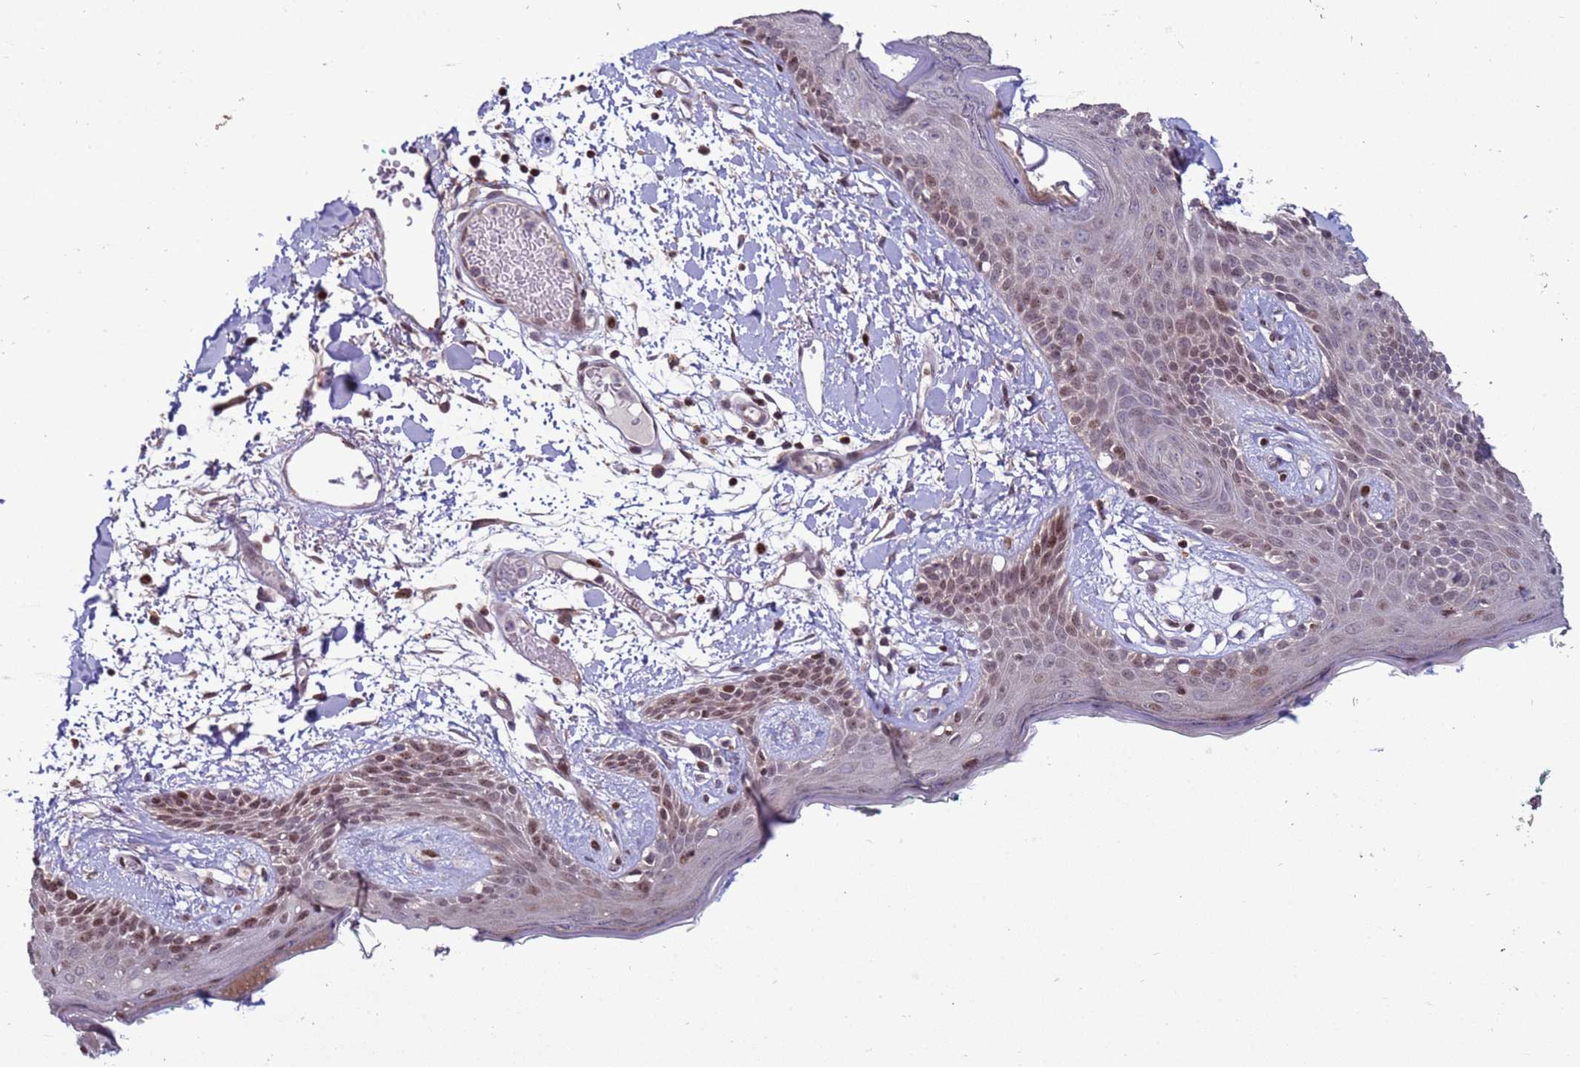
{"staining": {"intensity": "moderate", "quantity": ">75%", "location": "cytoplasmic/membranous,nuclear"}, "tissue": "skin", "cell_type": "Fibroblasts", "image_type": "normal", "snomed": [{"axis": "morphology", "description": "Normal tissue, NOS"}, {"axis": "topography", "description": "Skin"}], "caption": "This image demonstrates benign skin stained with immunohistochemistry (IHC) to label a protein in brown. The cytoplasmic/membranous,nuclear of fibroblasts show moderate positivity for the protein. Nuclei are counter-stained blue.", "gene": "HGH1", "patient": {"sex": "male", "age": 79}}